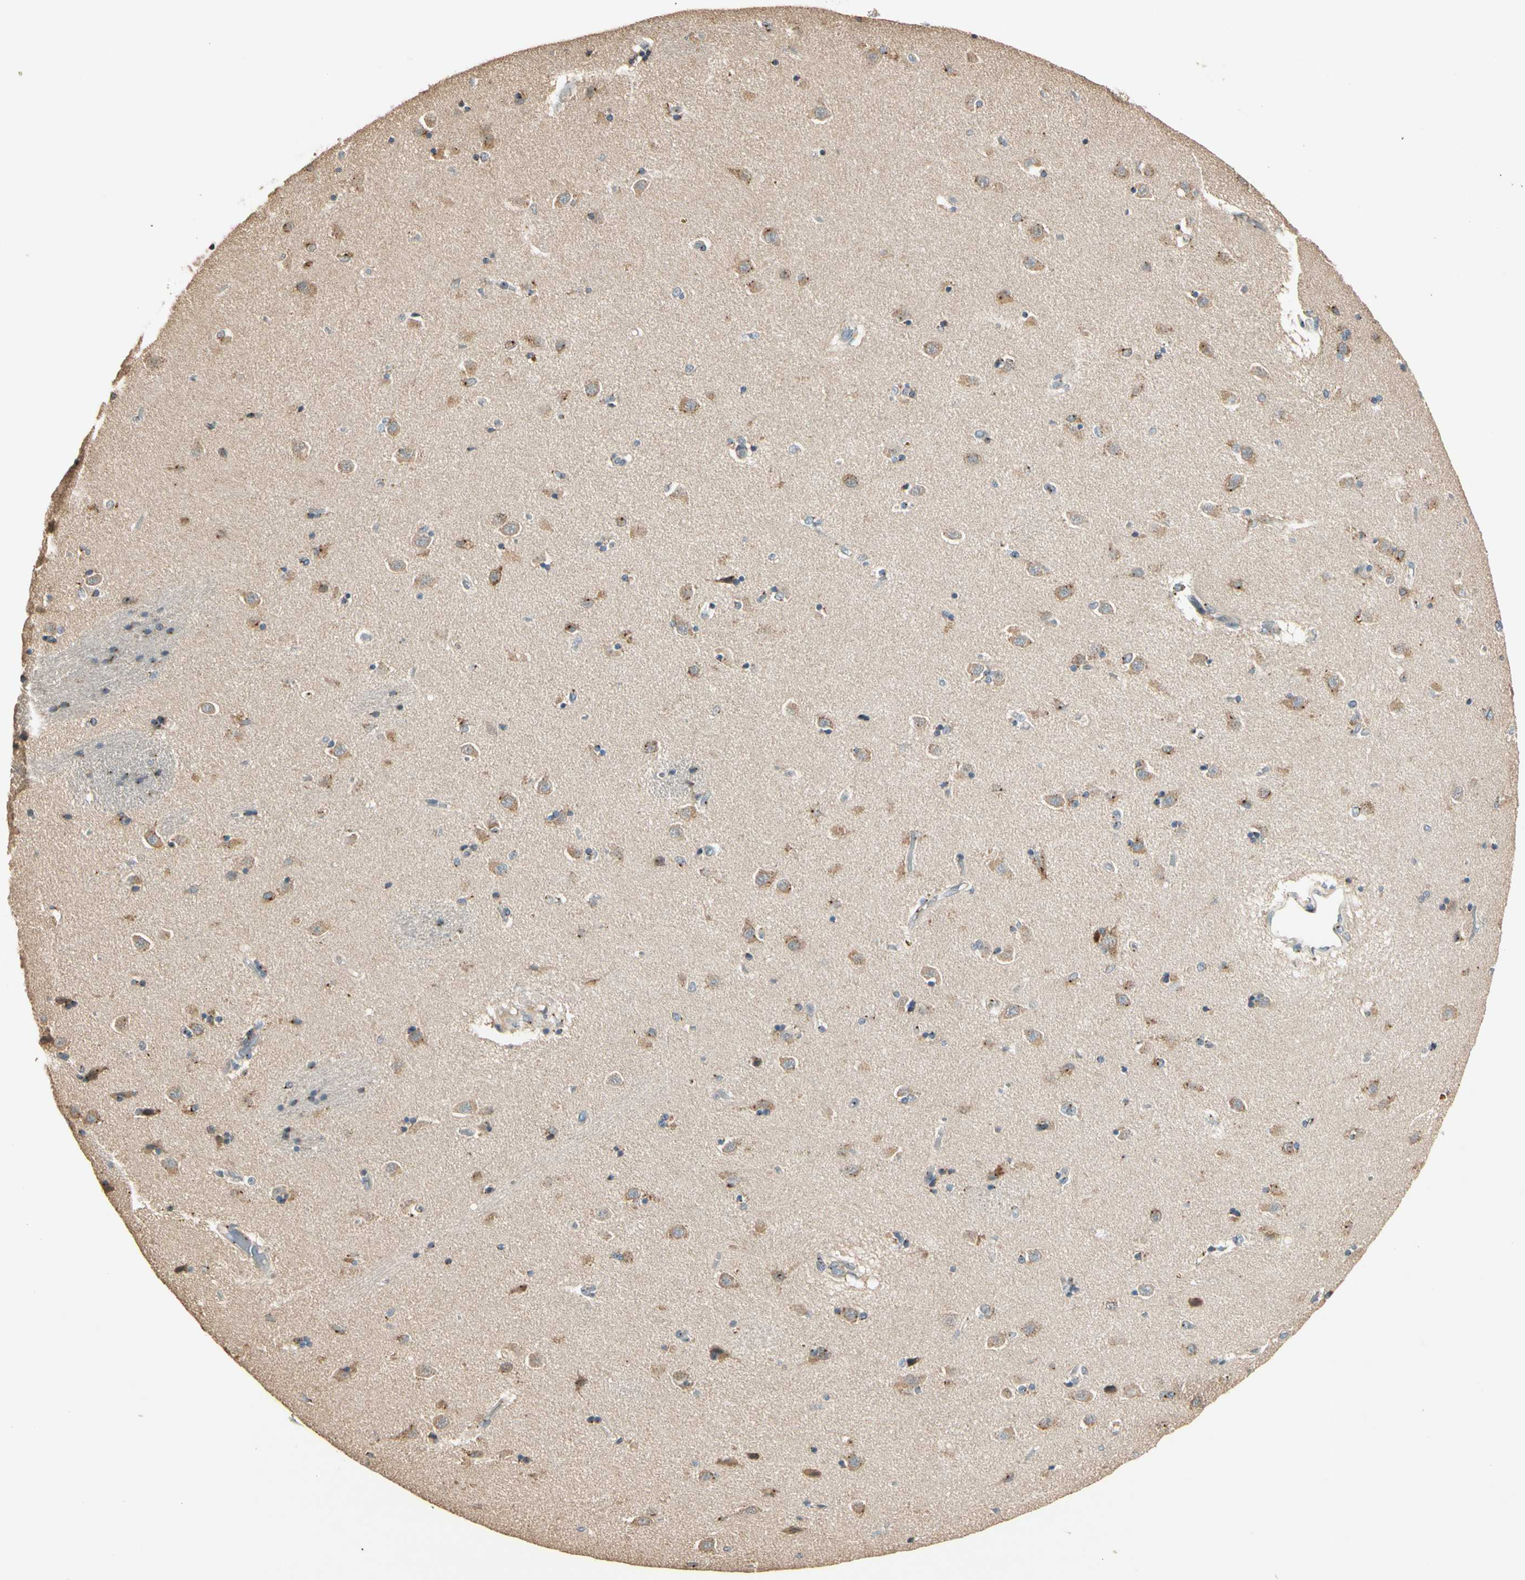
{"staining": {"intensity": "moderate", "quantity": "25%-75%", "location": "cytoplasmic/membranous"}, "tissue": "caudate", "cell_type": "Glial cells", "image_type": "normal", "snomed": [{"axis": "morphology", "description": "Normal tissue, NOS"}, {"axis": "topography", "description": "Lateral ventricle wall"}], "caption": "IHC (DAB) staining of unremarkable caudate exhibits moderate cytoplasmic/membranous protein positivity in approximately 25%-75% of glial cells. (Stains: DAB in brown, nuclei in blue, Microscopy: brightfield microscopy at high magnification).", "gene": "AKAP9", "patient": {"sex": "female", "age": 54}}